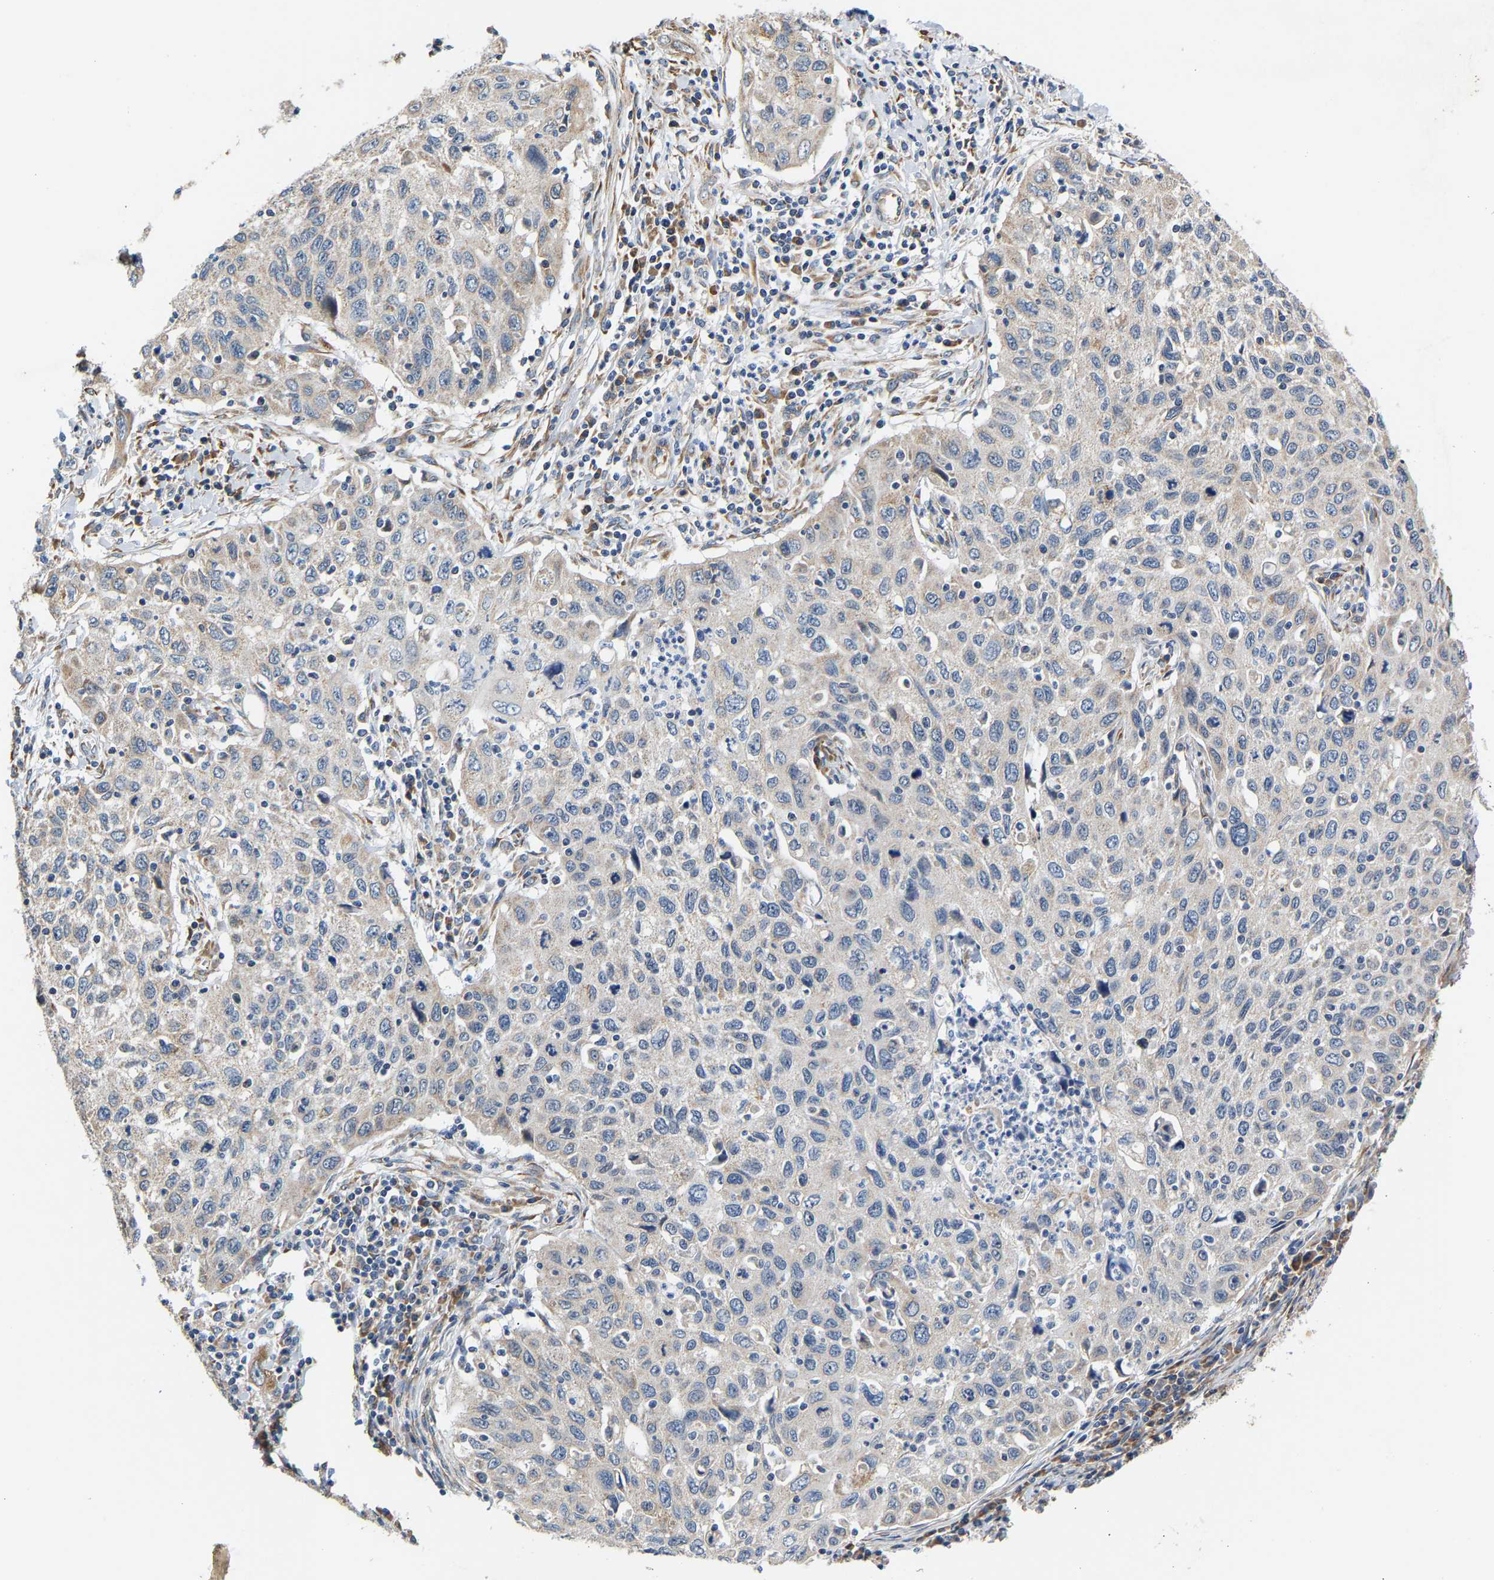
{"staining": {"intensity": "weak", "quantity": "<25%", "location": "cytoplasmic/membranous"}, "tissue": "cervical cancer", "cell_type": "Tumor cells", "image_type": "cancer", "snomed": [{"axis": "morphology", "description": "Squamous cell carcinoma, NOS"}, {"axis": "topography", "description": "Cervix"}], "caption": "The immunohistochemistry image has no significant staining in tumor cells of squamous cell carcinoma (cervical) tissue.", "gene": "TMEM168", "patient": {"sex": "female", "age": 53}}